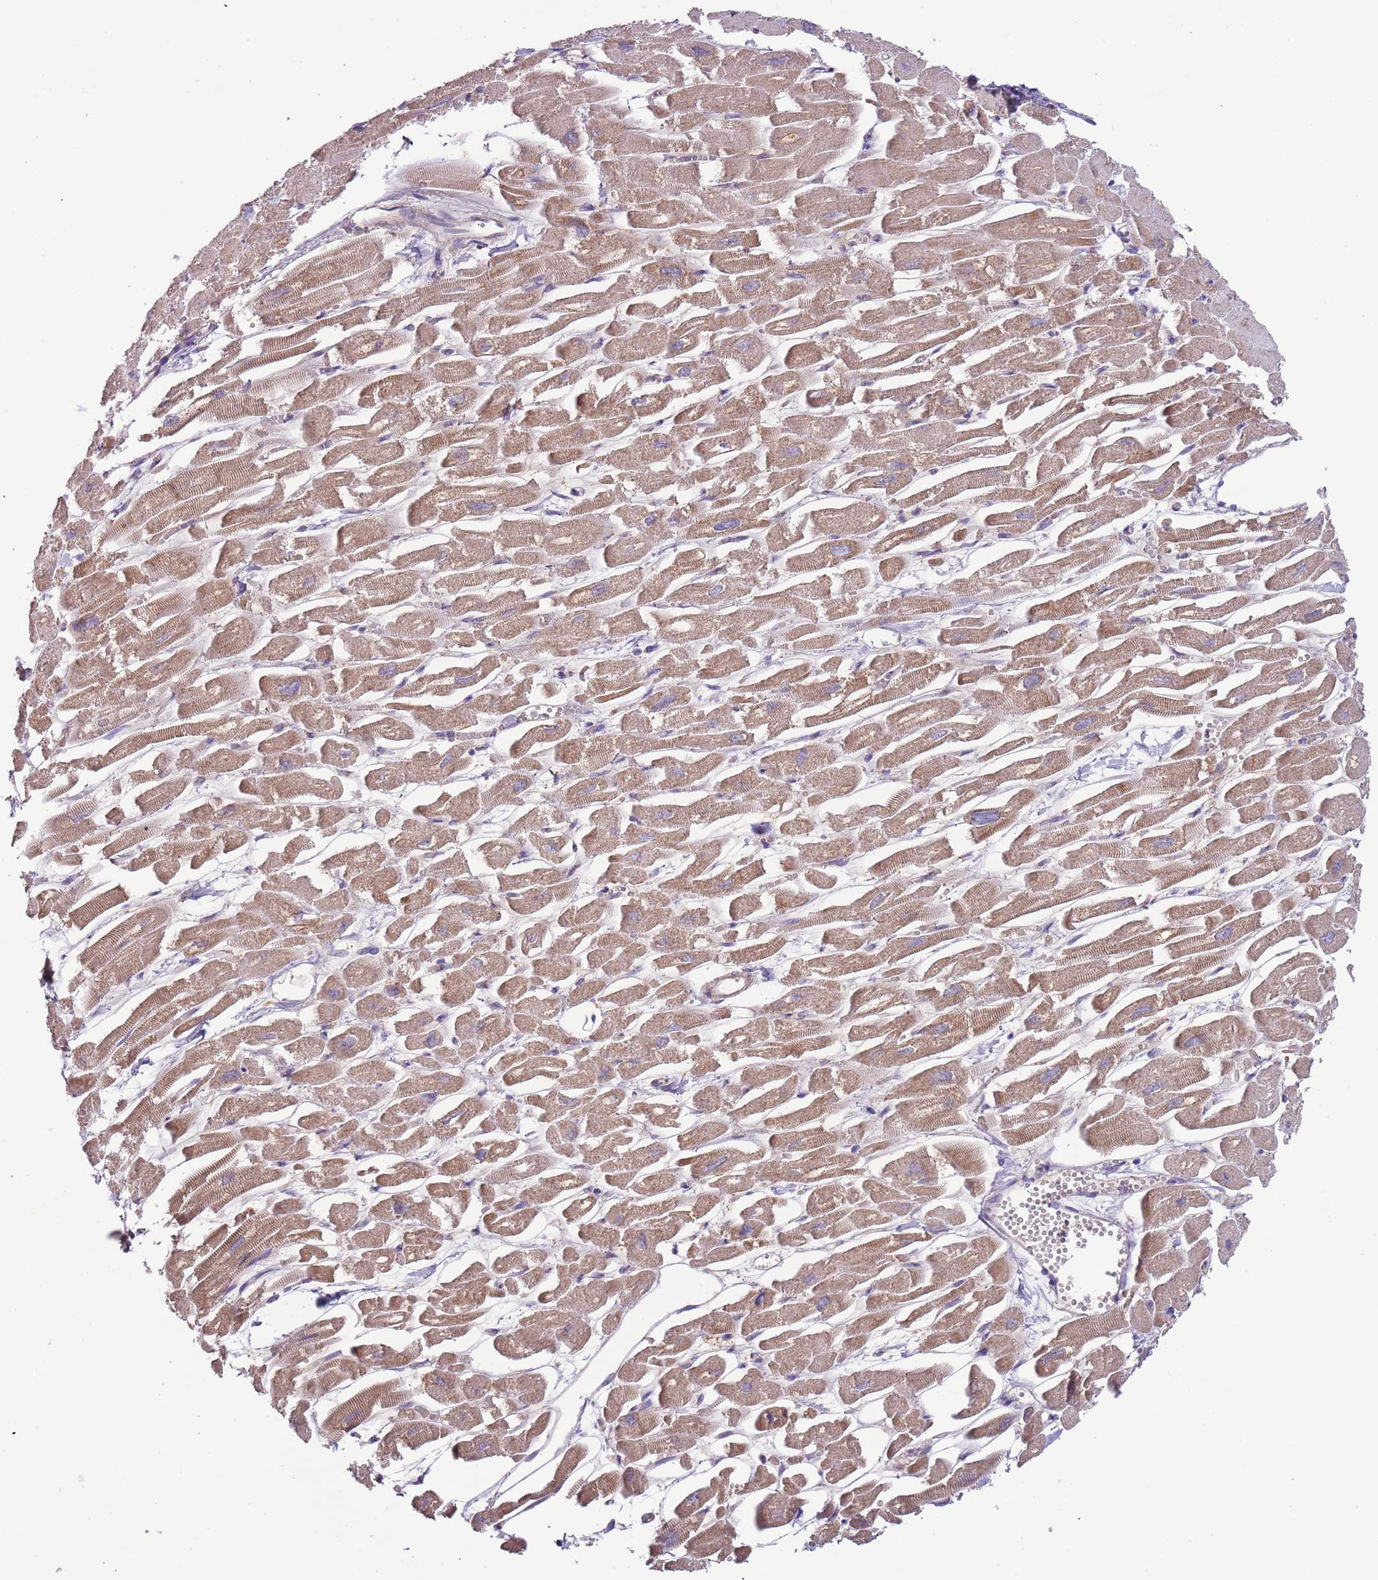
{"staining": {"intensity": "moderate", "quantity": ">75%", "location": "cytoplasmic/membranous"}, "tissue": "heart muscle", "cell_type": "Cardiomyocytes", "image_type": "normal", "snomed": [{"axis": "morphology", "description": "Normal tissue, NOS"}, {"axis": "topography", "description": "Heart"}], "caption": "DAB (3,3'-diaminobenzidine) immunohistochemical staining of benign human heart muscle demonstrates moderate cytoplasmic/membranous protein expression in approximately >75% of cardiomyocytes.", "gene": "FECH", "patient": {"sex": "male", "age": 54}}